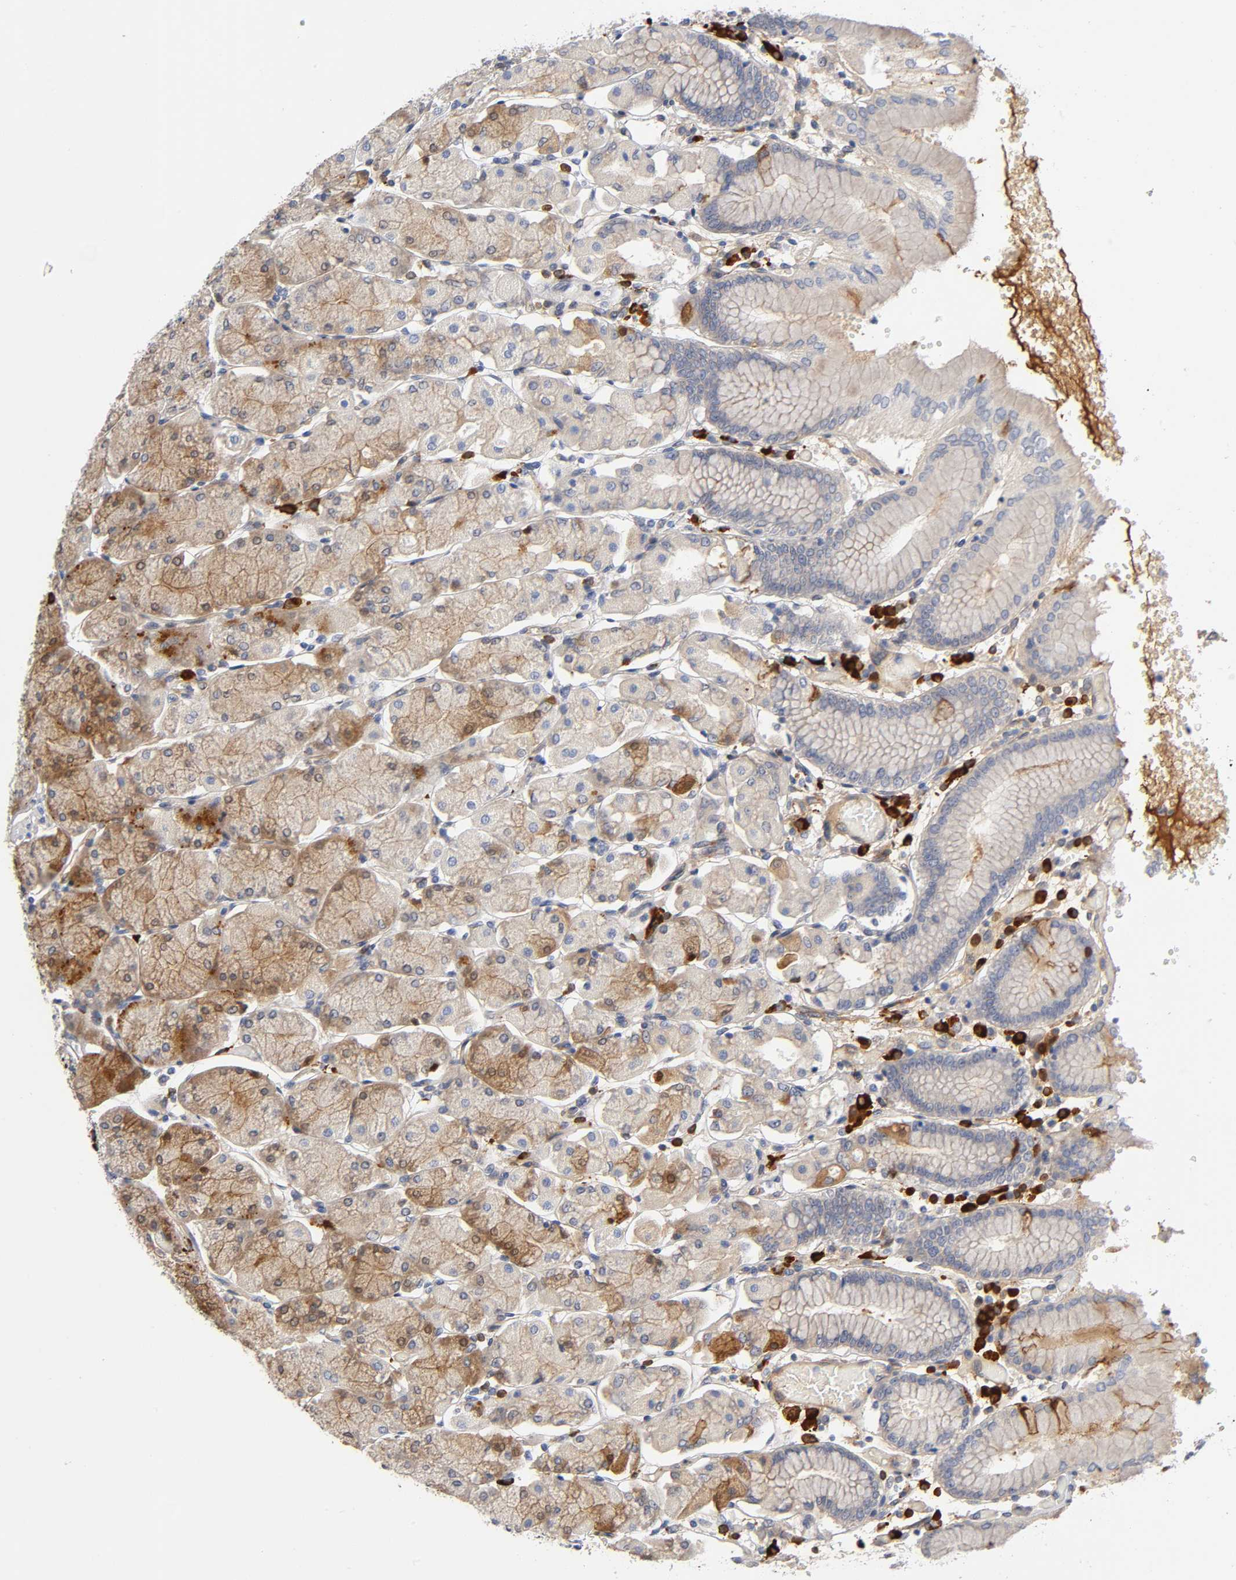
{"staining": {"intensity": "moderate", "quantity": "25%-75%", "location": "cytoplasmic/membranous"}, "tissue": "stomach", "cell_type": "Glandular cells", "image_type": "normal", "snomed": [{"axis": "morphology", "description": "Normal tissue, NOS"}, {"axis": "topography", "description": "Stomach, upper"}, {"axis": "topography", "description": "Stomach"}], "caption": "The immunohistochemical stain highlights moderate cytoplasmic/membranous expression in glandular cells of normal stomach.", "gene": "NOVA1", "patient": {"sex": "male", "age": 76}}